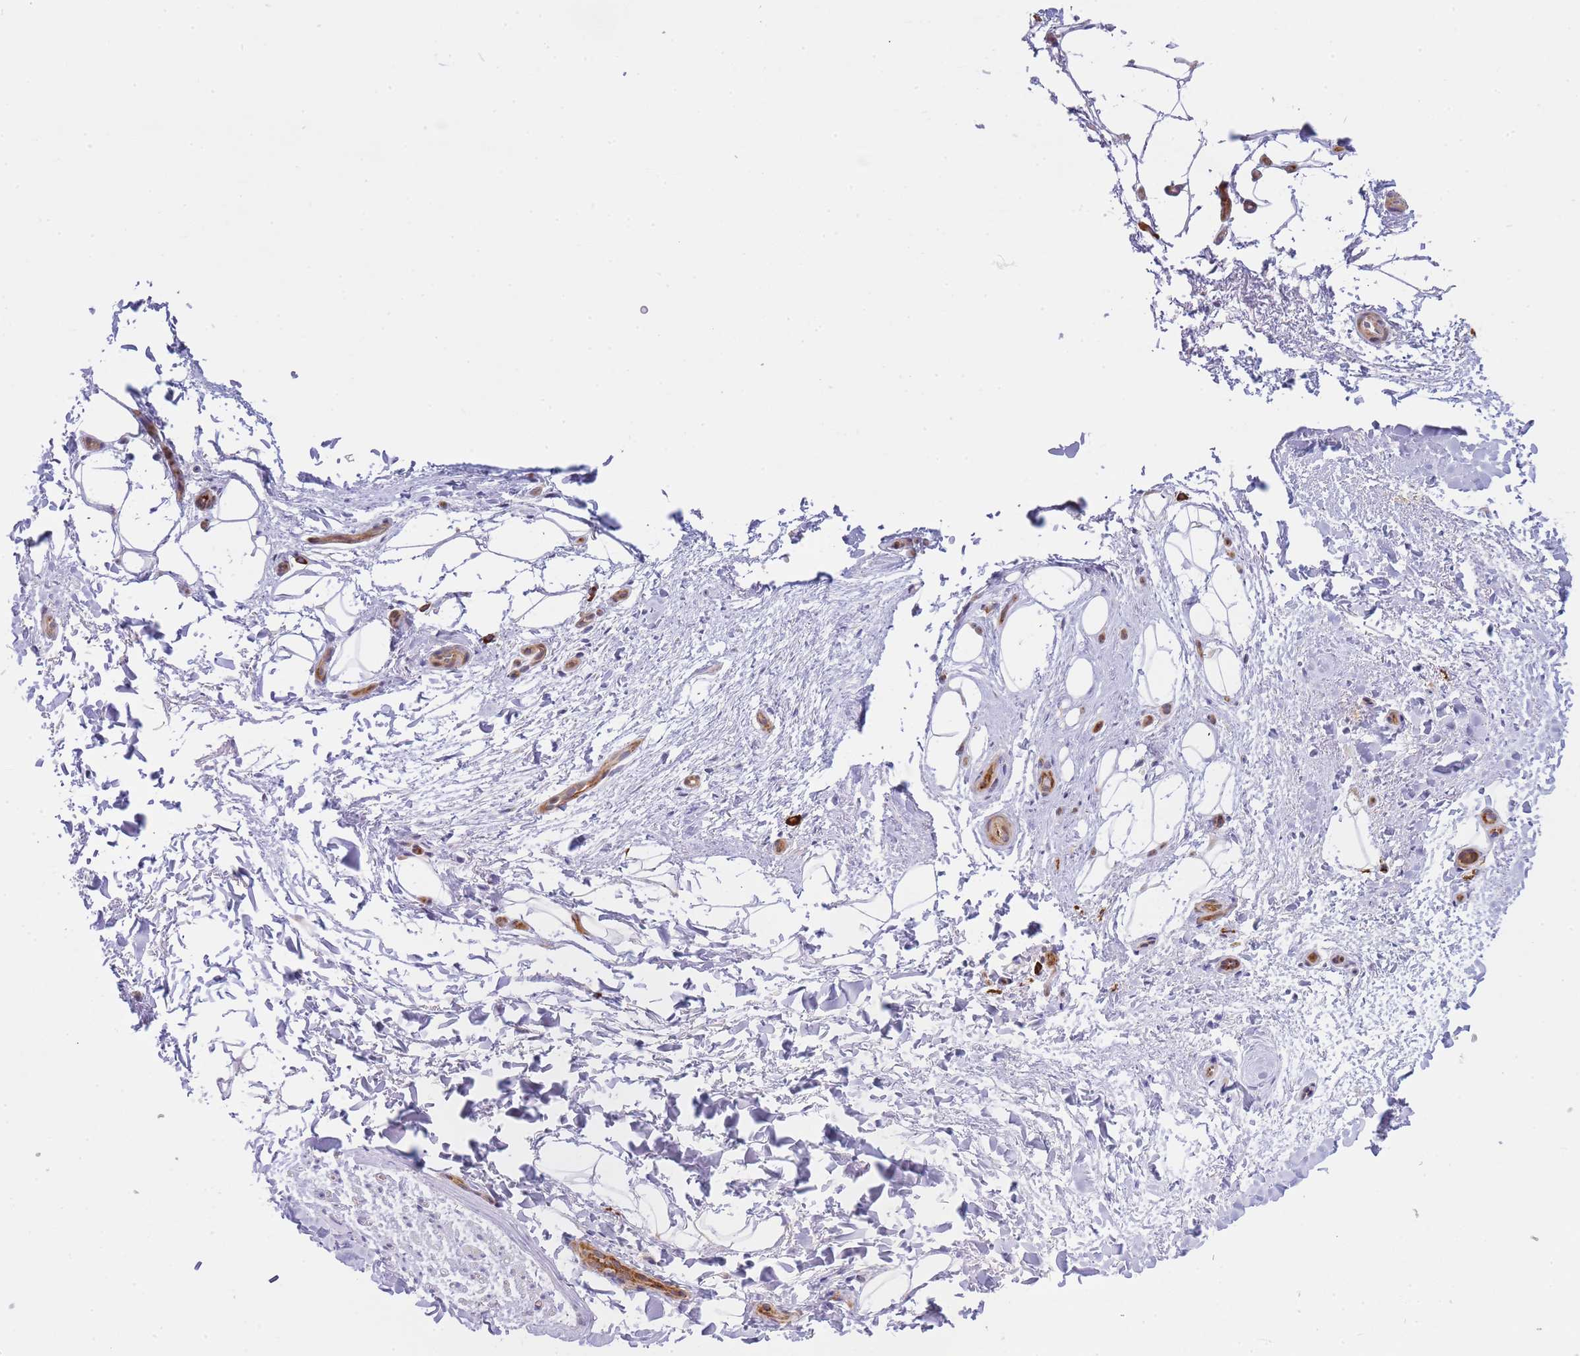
{"staining": {"intensity": "negative", "quantity": "none", "location": "none"}, "tissue": "adipose tissue", "cell_type": "Adipocytes", "image_type": "normal", "snomed": [{"axis": "morphology", "description": "Normal tissue, NOS"}, {"axis": "topography", "description": "Peripheral nerve tissue"}], "caption": "Micrograph shows no protein positivity in adipocytes of unremarkable adipose tissue.", "gene": "ATP5MC2", "patient": {"sex": "female", "age": 61}}